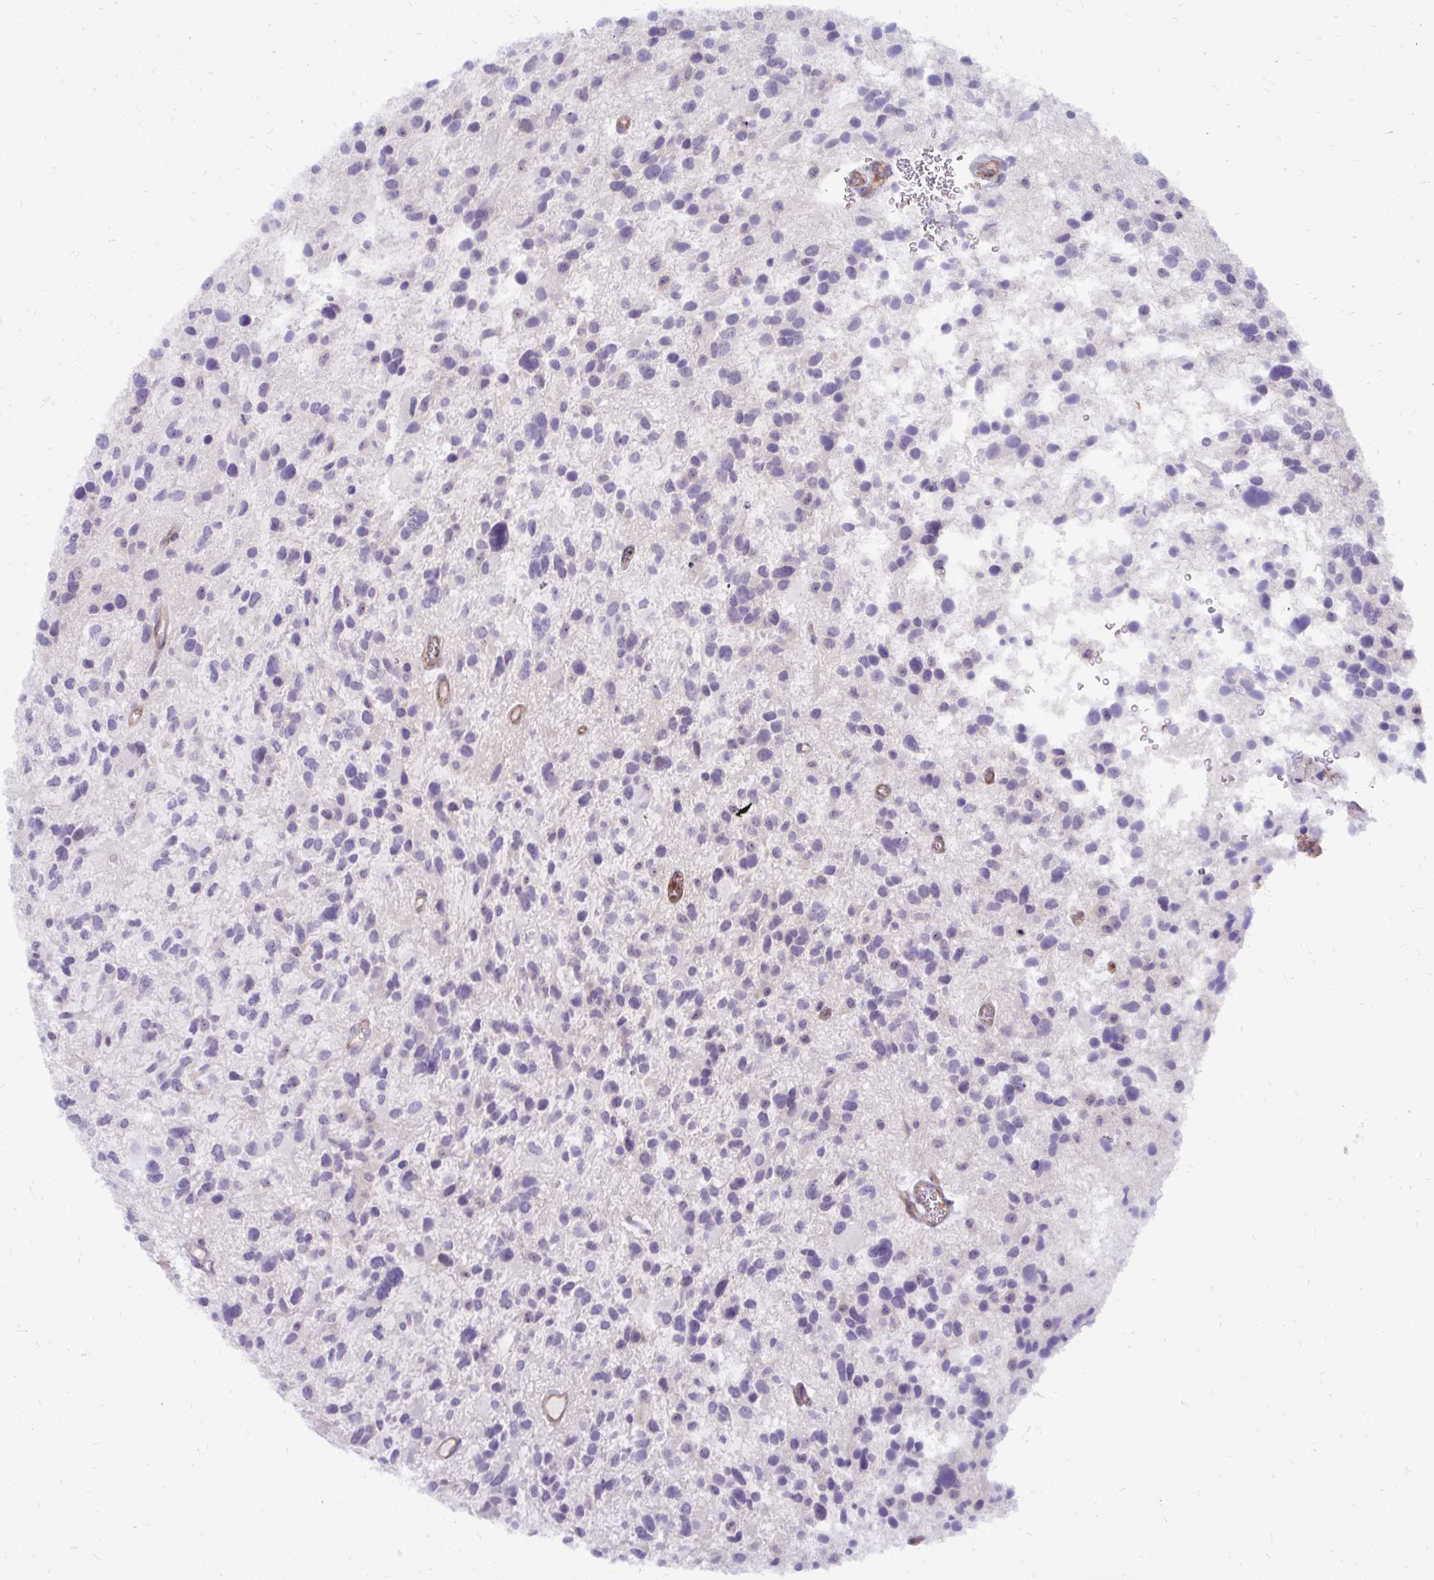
{"staining": {"intensity": "negative", "quantity": "none", "location": "none"}, "tissue": "glioma", "cell_type": "Tumor cells", "image_type": "cancer", "snomed": [{"axis": "morphology", "description": "Glioma, malignant, High grade"}, {"axis": "topography", "description": "Brain"}], "caption": "Protein analysis of glioma displays no significant positivity in tumor cells.", "gene": "MUS81", "patient": {"sex": "female", "age": 11}}